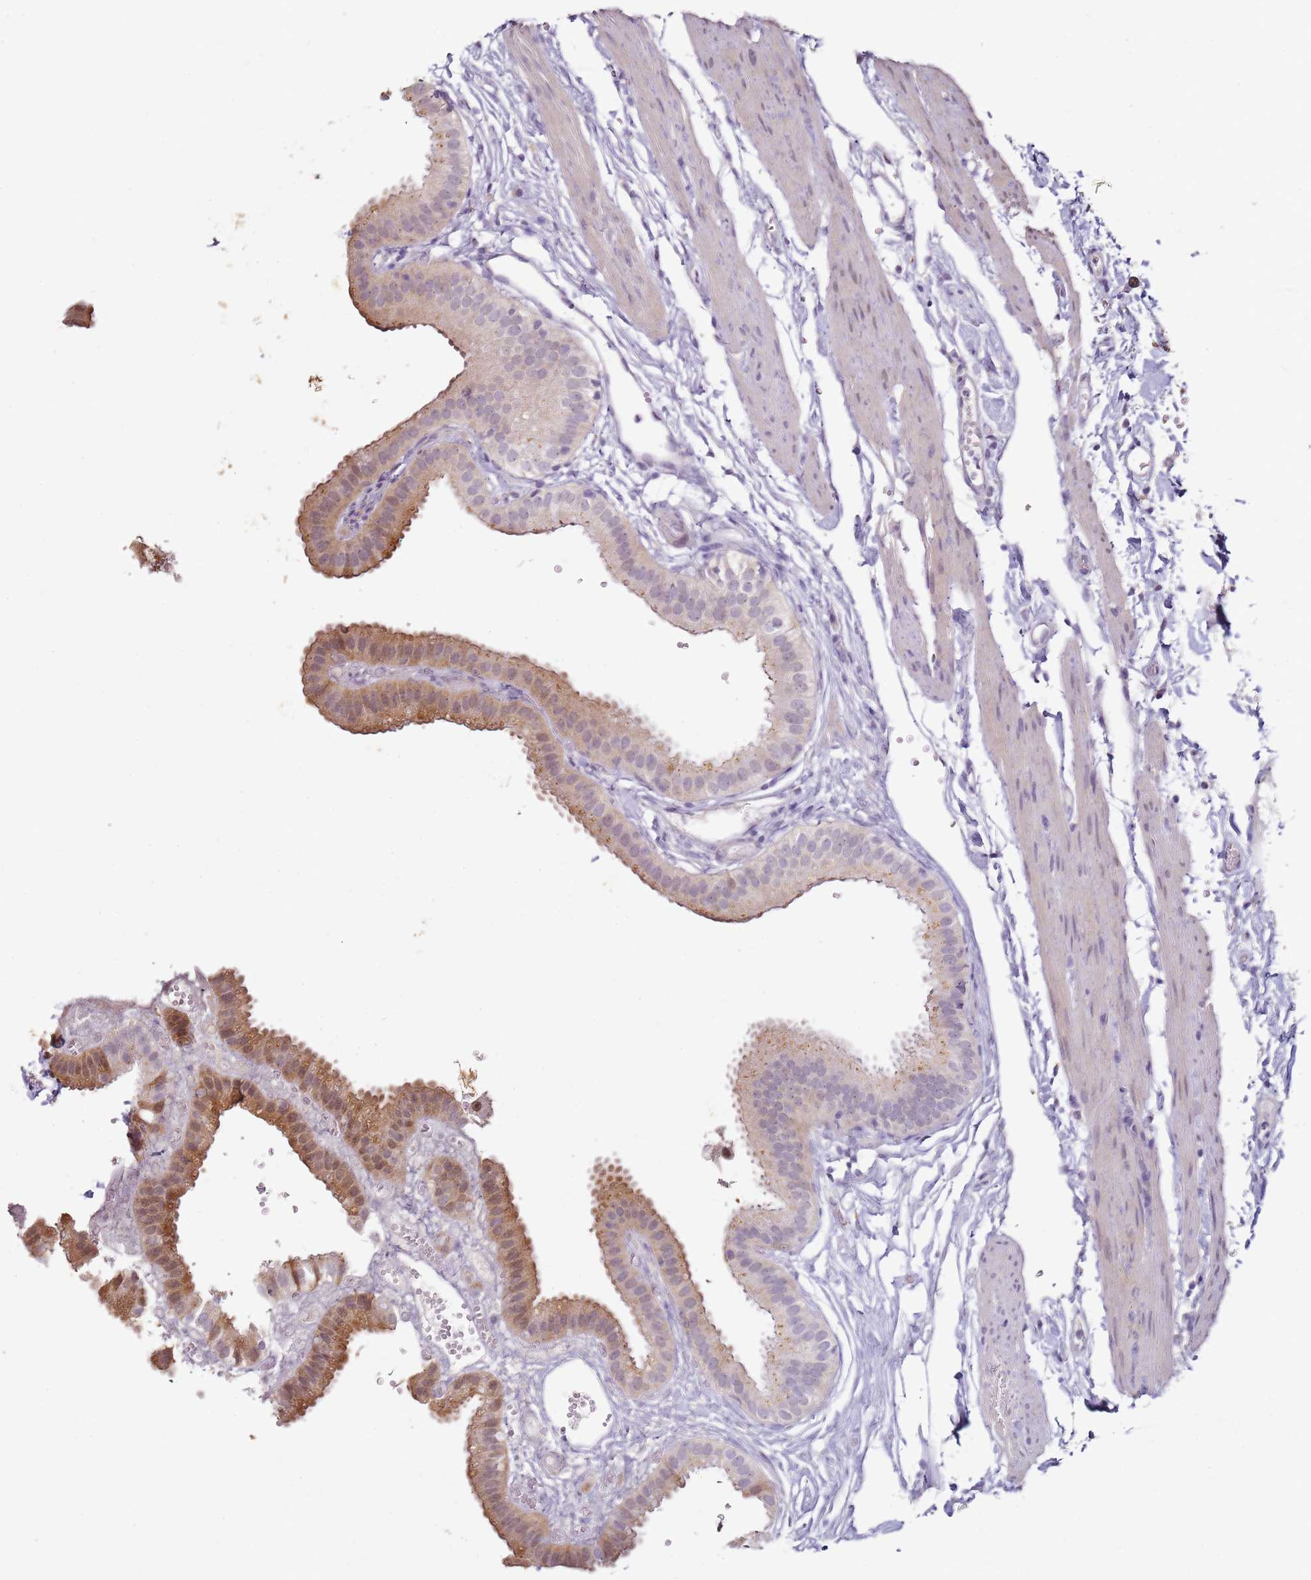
{"staining": {"intensity": "moderate", "quantity": "25%-75%", "location": "cytoplasmic/membranous"}, "tissue": "gallbladder", "cell_type": "Glandular cells", "image_type": "normal", "snomed": [{"axis": "morphology", "description": "Normal tissue, NOS"}, {"axis": "topography", "description": "Gallbladder"}], "caption": "IHC of normal human gallbladder reveals medium levels of moderate cytoplasmic/membranous staining in about 25%-75% of glandular cells.", "gene": "MDH1", "patient": {"sex": "female", "age": 61}}